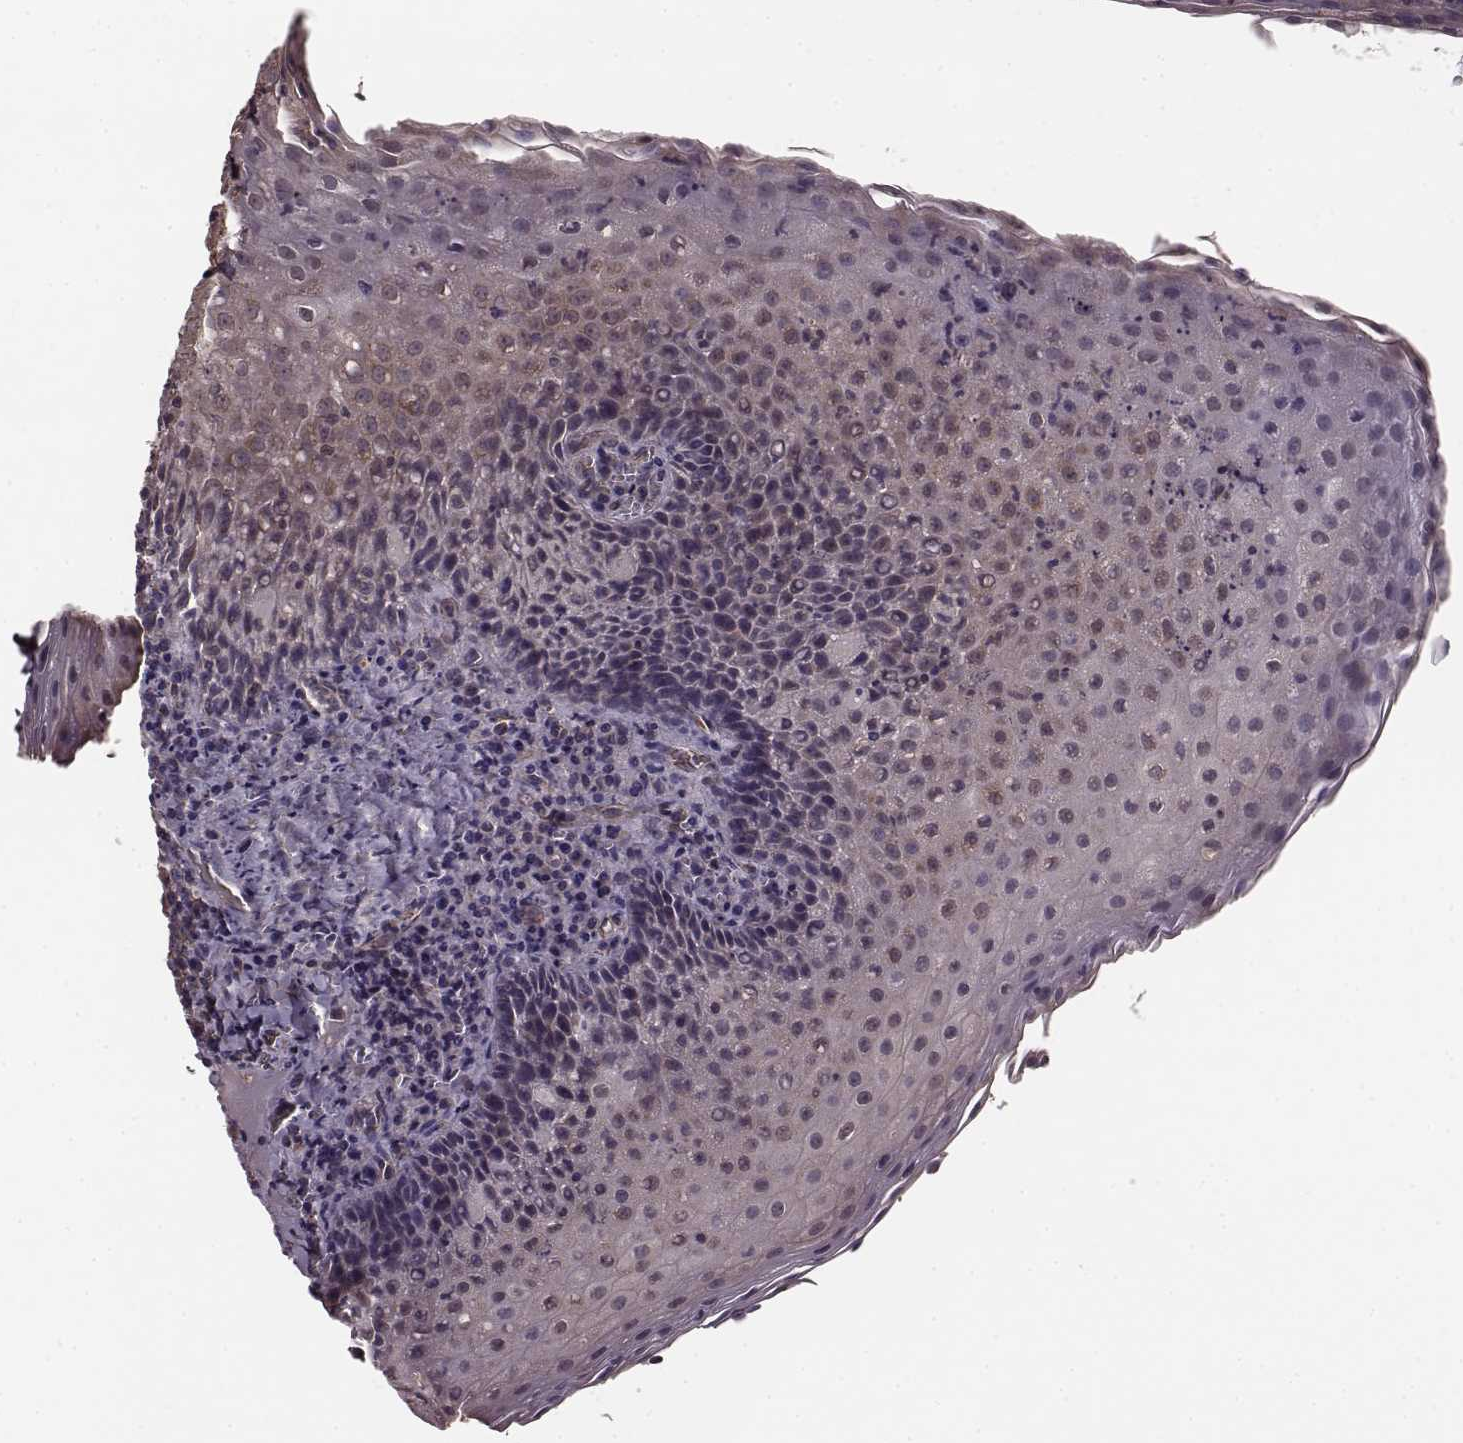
{"staining": {"intensity": "negative", "quantity": "none", "location": "none"}, "tissue": "tonsil", "cell_type": "Germinal center cells", "image_type": "normal", "snomed": [{"axis": "morphology", "description": "Normal tissue, NOS"}, {"axis": "morphology", "description": "Inflammation, NOS"}, {"axis": "topography", "description": "Tonsil"}], "caption": "Image shows no protein positivity in germinal center cells of normal tonsil.", "gene": "NTF3", "patient": {"sex": "female", "age": 31}}